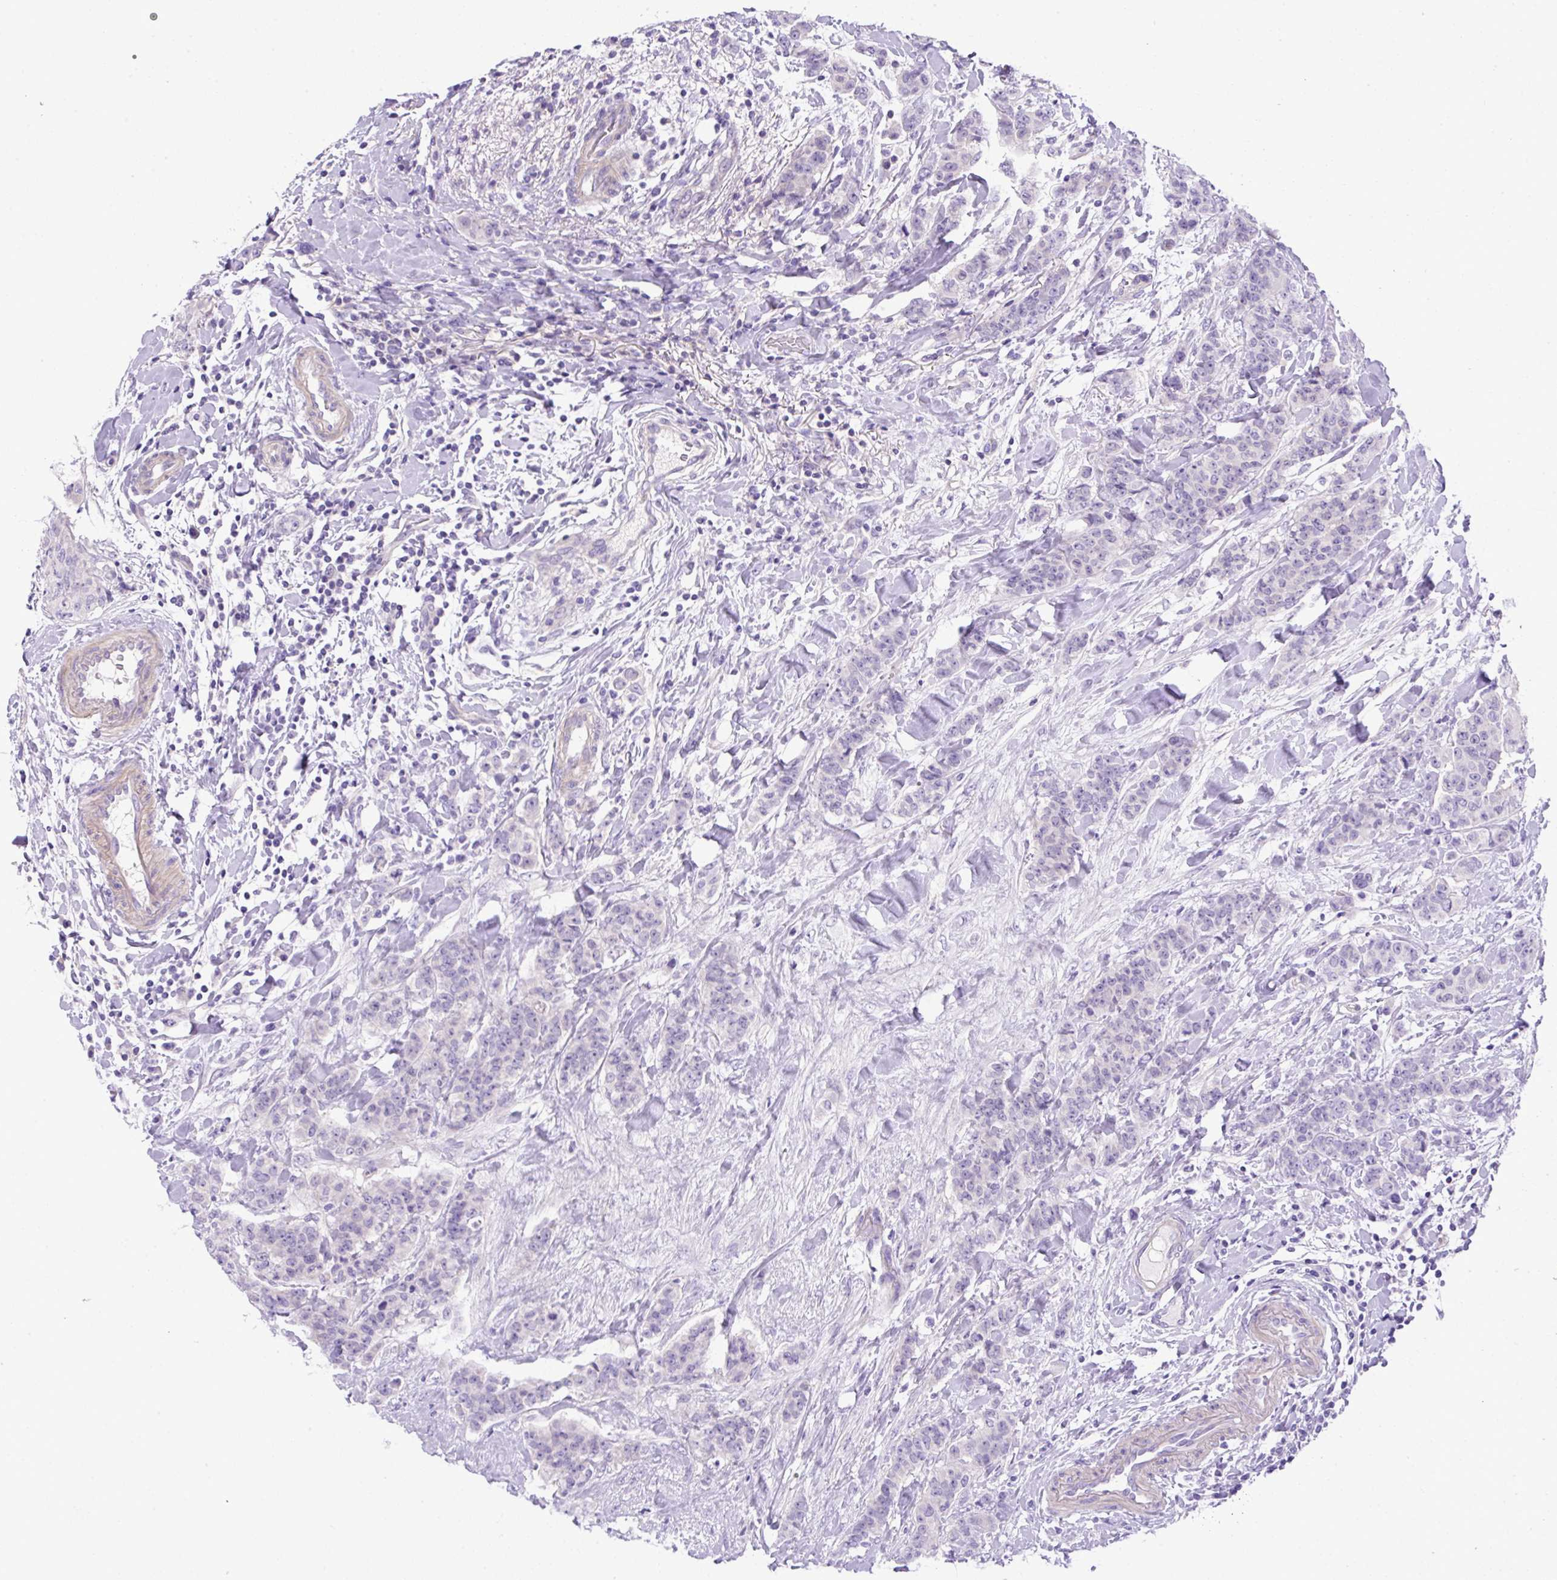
{"staining": {"intensity": "negative", "quantity": "none", "location": "none"}, "tissue": "breast cancer", "cell_type": "Tumor cells", "image_type": "cancer", "snomed": [{"axis": "morphology", "description": "Duct carcinoma"}, {"axis": "topography", "description": "Breast"}], "caption": "The photomicrograph displays no significant expression in tumor cells of breast intraductal carcinoma.", "gene": "NPTN", "patient": {"sex": "female", "age": 40}}